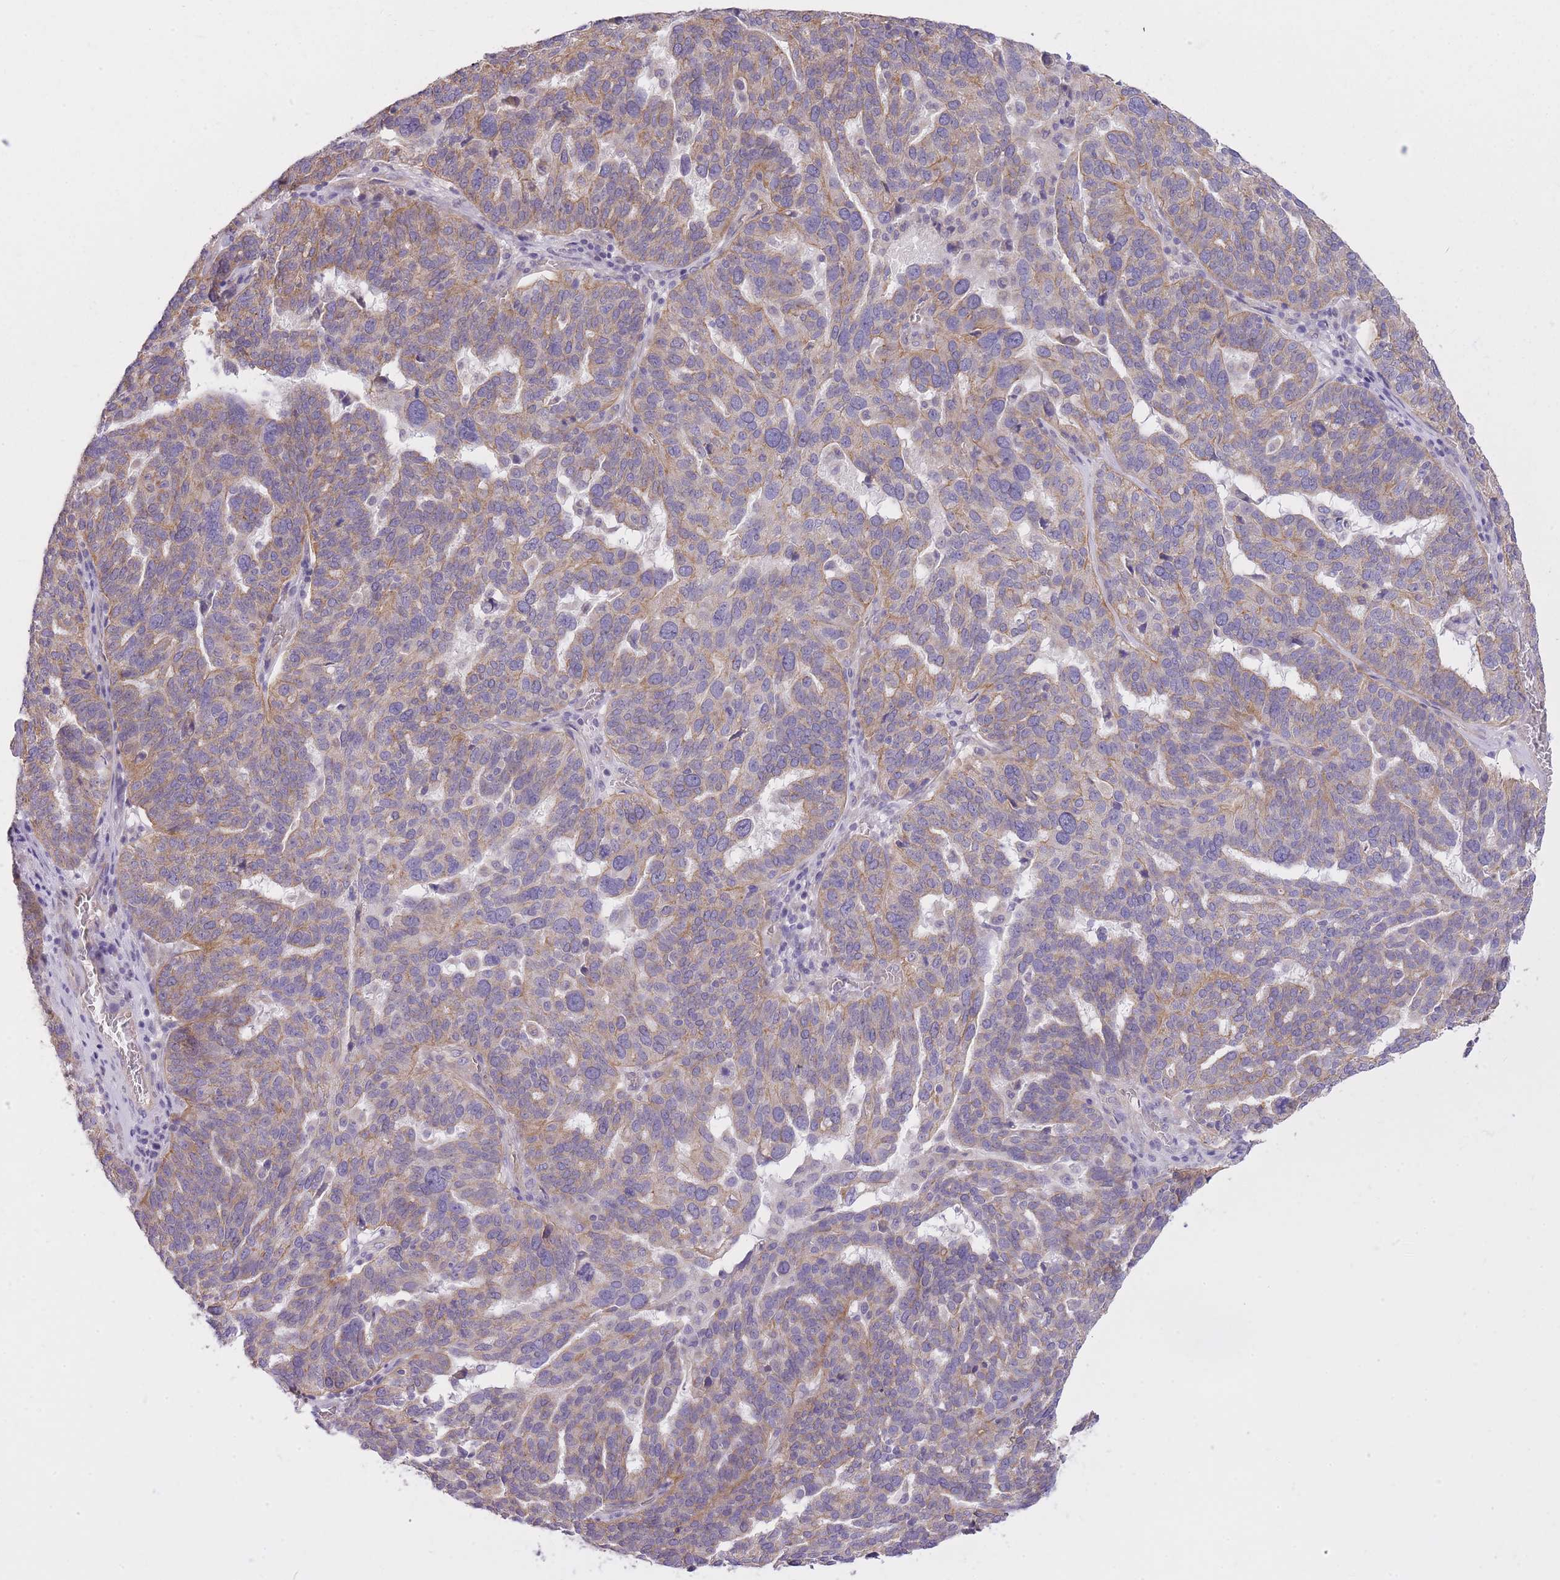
{"staining": {"intensity": "moderate", "quantity": "25%-75%", "location": "cytoplasmic/membranous"}, "tissue": "ovarian cancer", "cell_type": "Tumor cells", "image_type": "cancer", "snomed": [{"axis": "morphology", "description": "Cystadenocarcinoma, serous, NOS"}, {"axis": "topography", "description": "Ovary"}], "caption": "Protein expression analysis of human ovarian cancer (serous cystadenocarcinoma) reveals moderate cytoplasmic/membranous positivity in approximately 25%-75% of tumor cells. (IHC, brightfield microscopy, high magnification).", "gene": "REV1", "patient": {"sex": "female", "age": 59}}